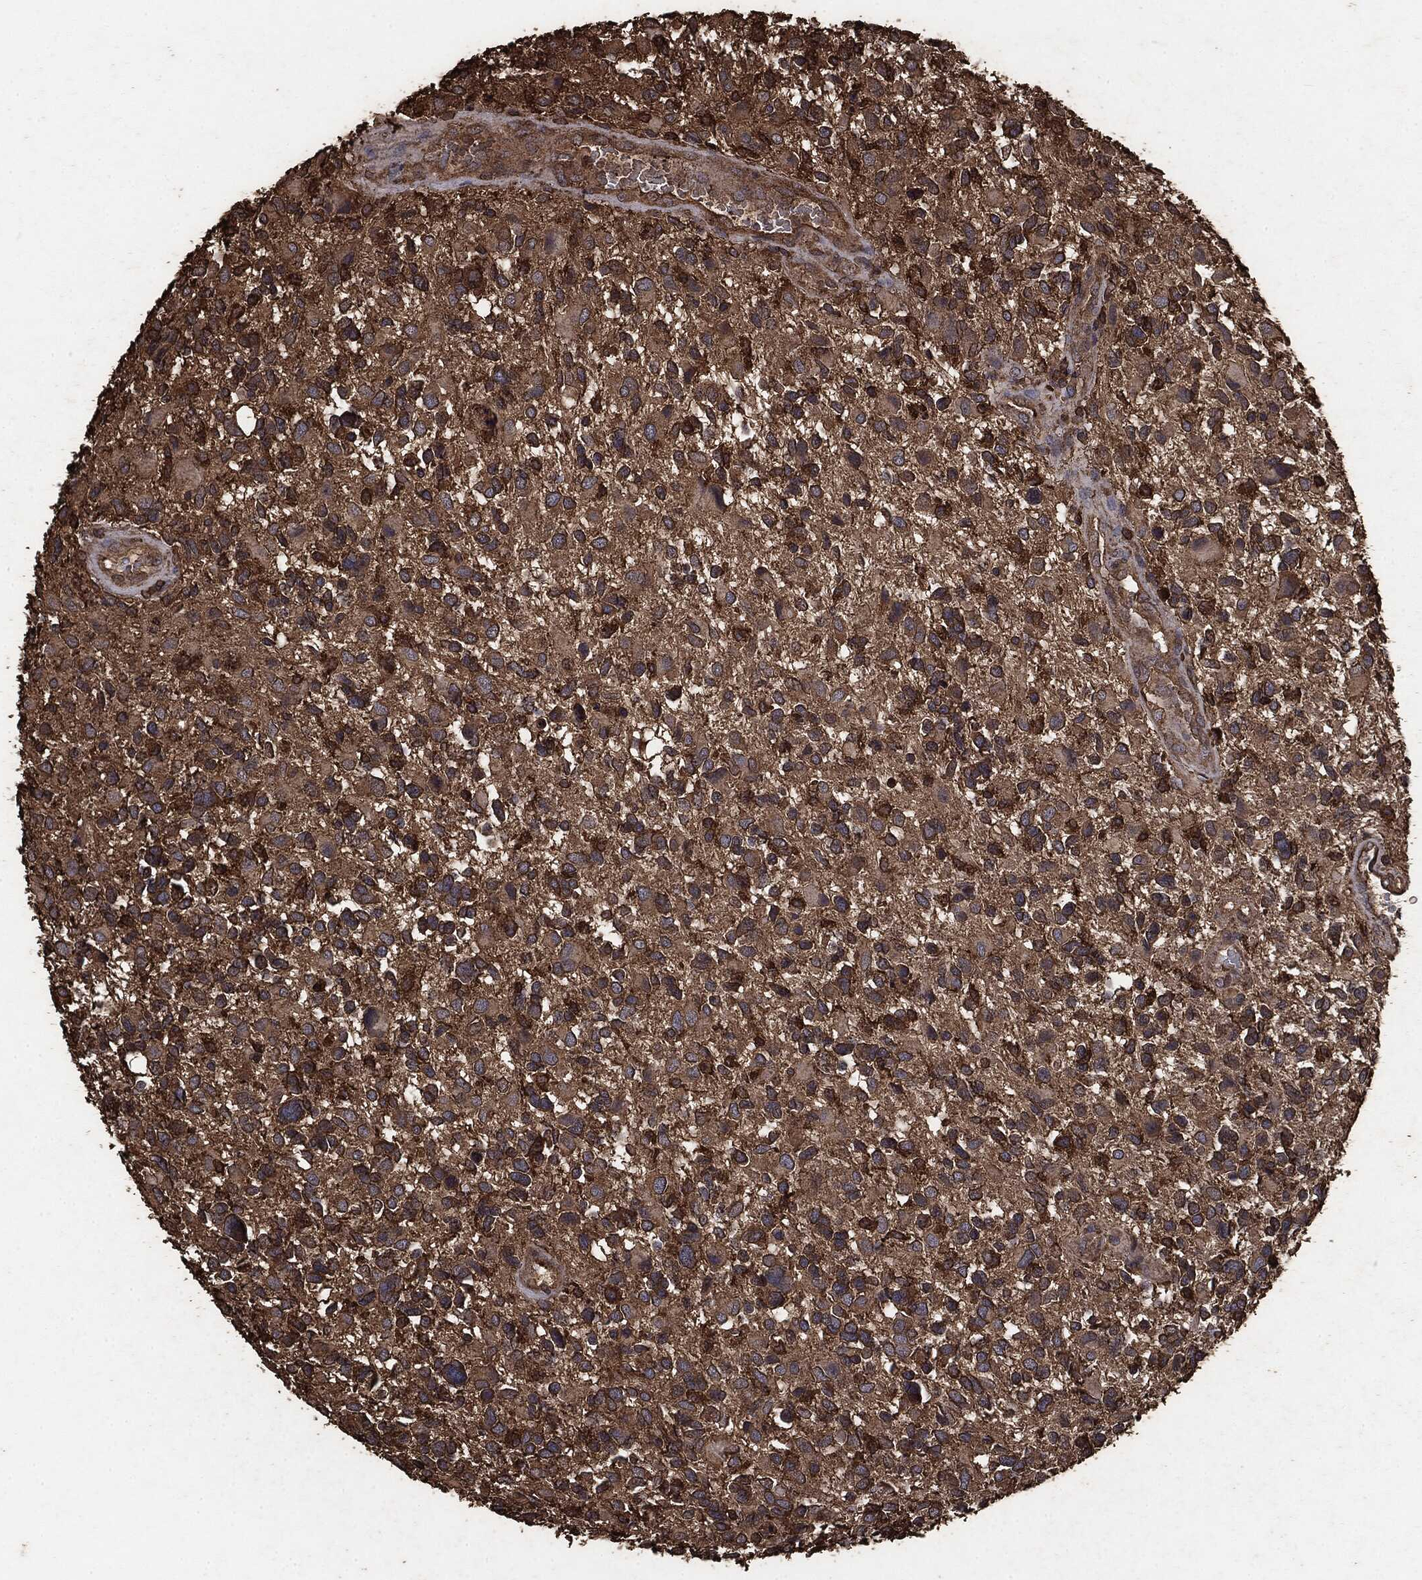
{"staining": {"intensity": "moderate", "quantity": ">75%", "location": "cytoplasmic/membranous"}, "tissue": "glioma", "cell_type": "Tumor cells", "image_type": "cancer", "snomed": [{"axis": "morphology", "description": "Glioma, malignant, Low grade"}, {"axis": "topography", "description": "Brain"}], "caption": "Immunohistochemistry (IHC) of glioma exhibits medium levels of moderate cytoplasmic/membranous positivity in about >75% of tumor cells.", "gene": "MTOR", "patient": {"sex": "female", "age": 32}}